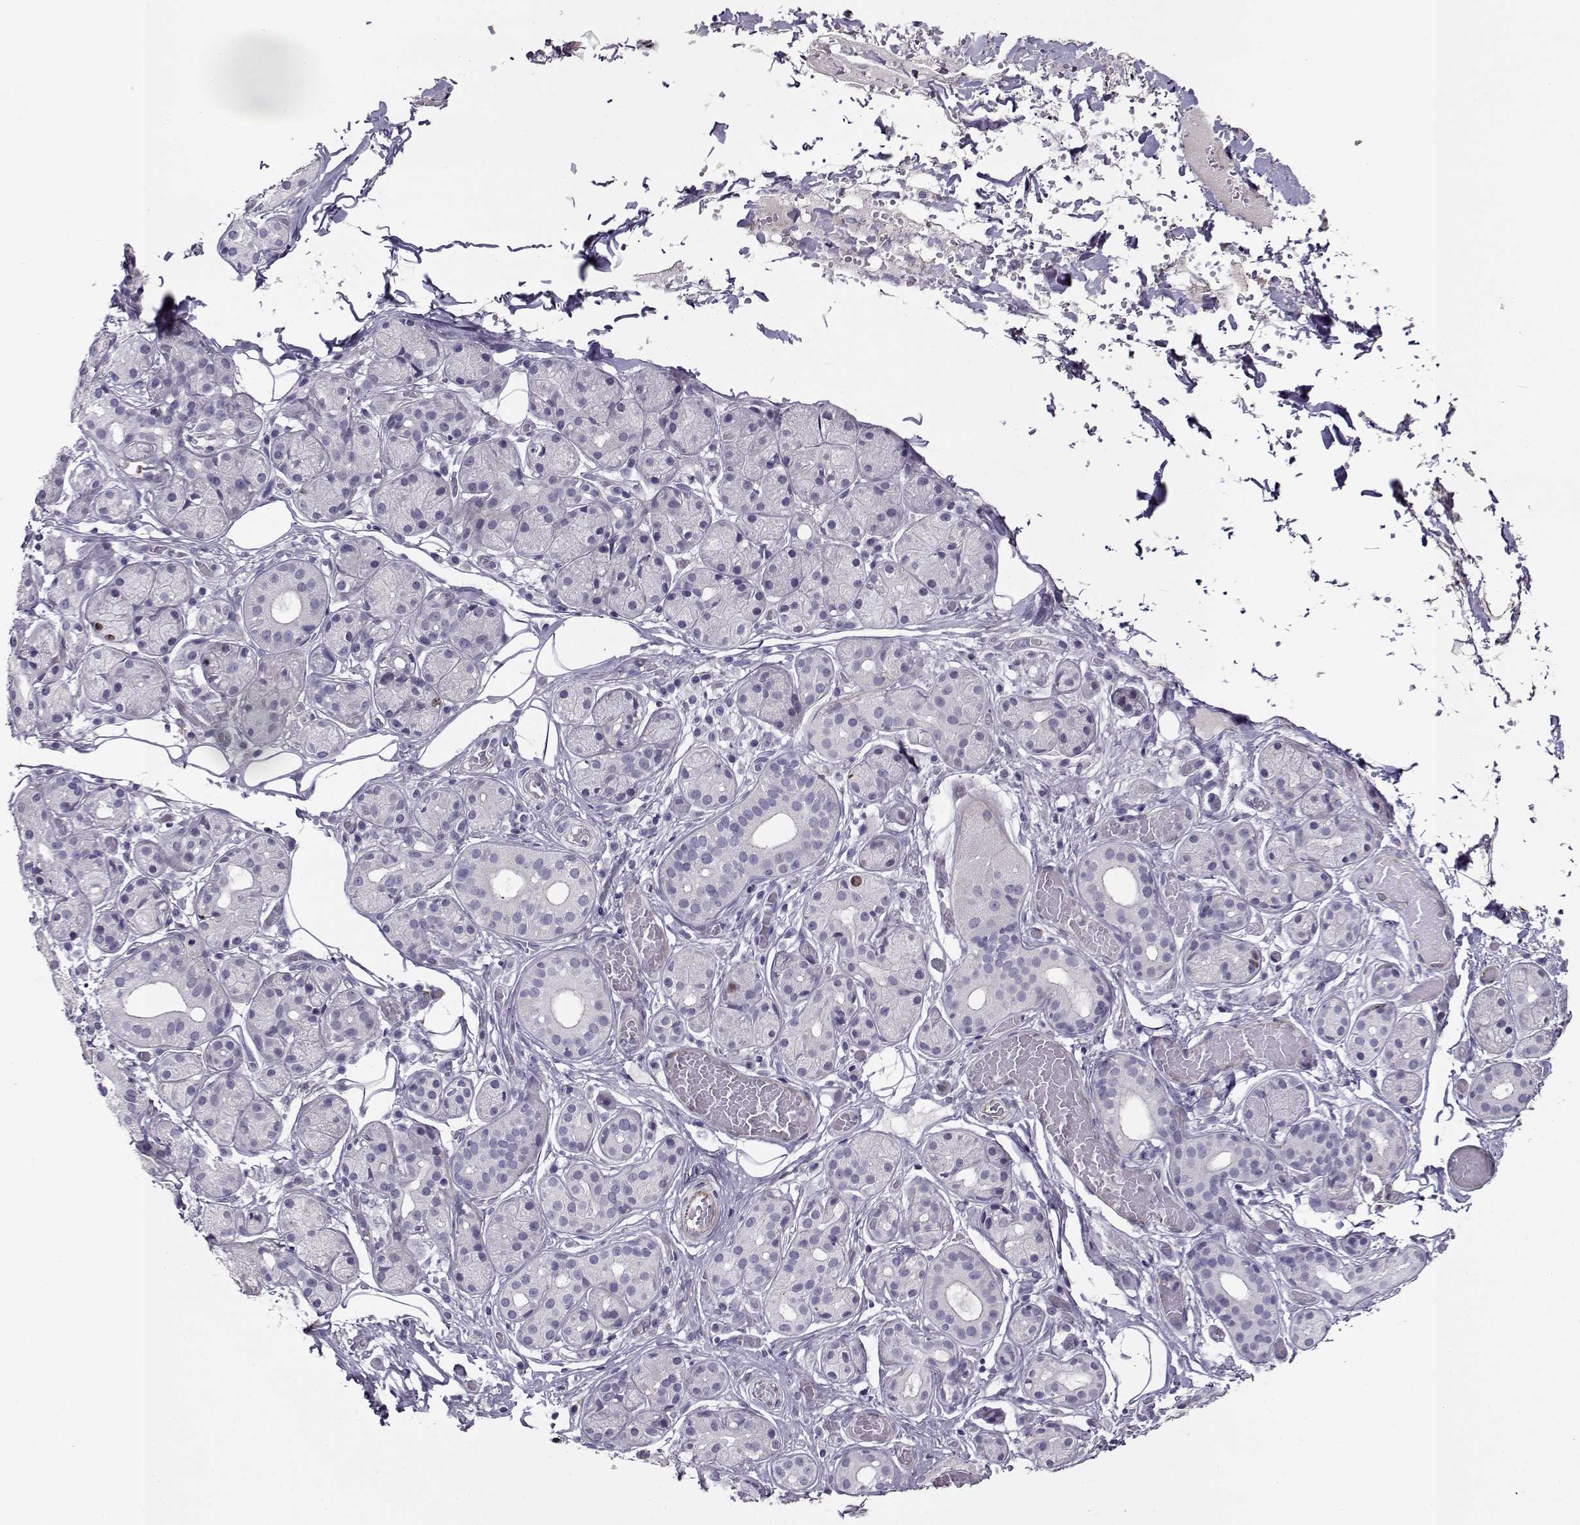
{"staining": {"intensity": "negative", "quantity": "none", "location": "none"}, "tissue": "salivary gland", "cell_type": "Glandular cells", "image_type": "normal", "snomed": [{"axis": "morphology", "description": "Normal tissue, NOS"}, {"axis": "topography", "description": "Salivary gland"}, {"axis": "topography", "description": "Peripheral nerve tissue"}], "caption": "The immunohistochemistry image has no significant expression in glandular cells of salivary gland.", "gene": "NPW", "patient": {"sex": "male", "age": 71}}